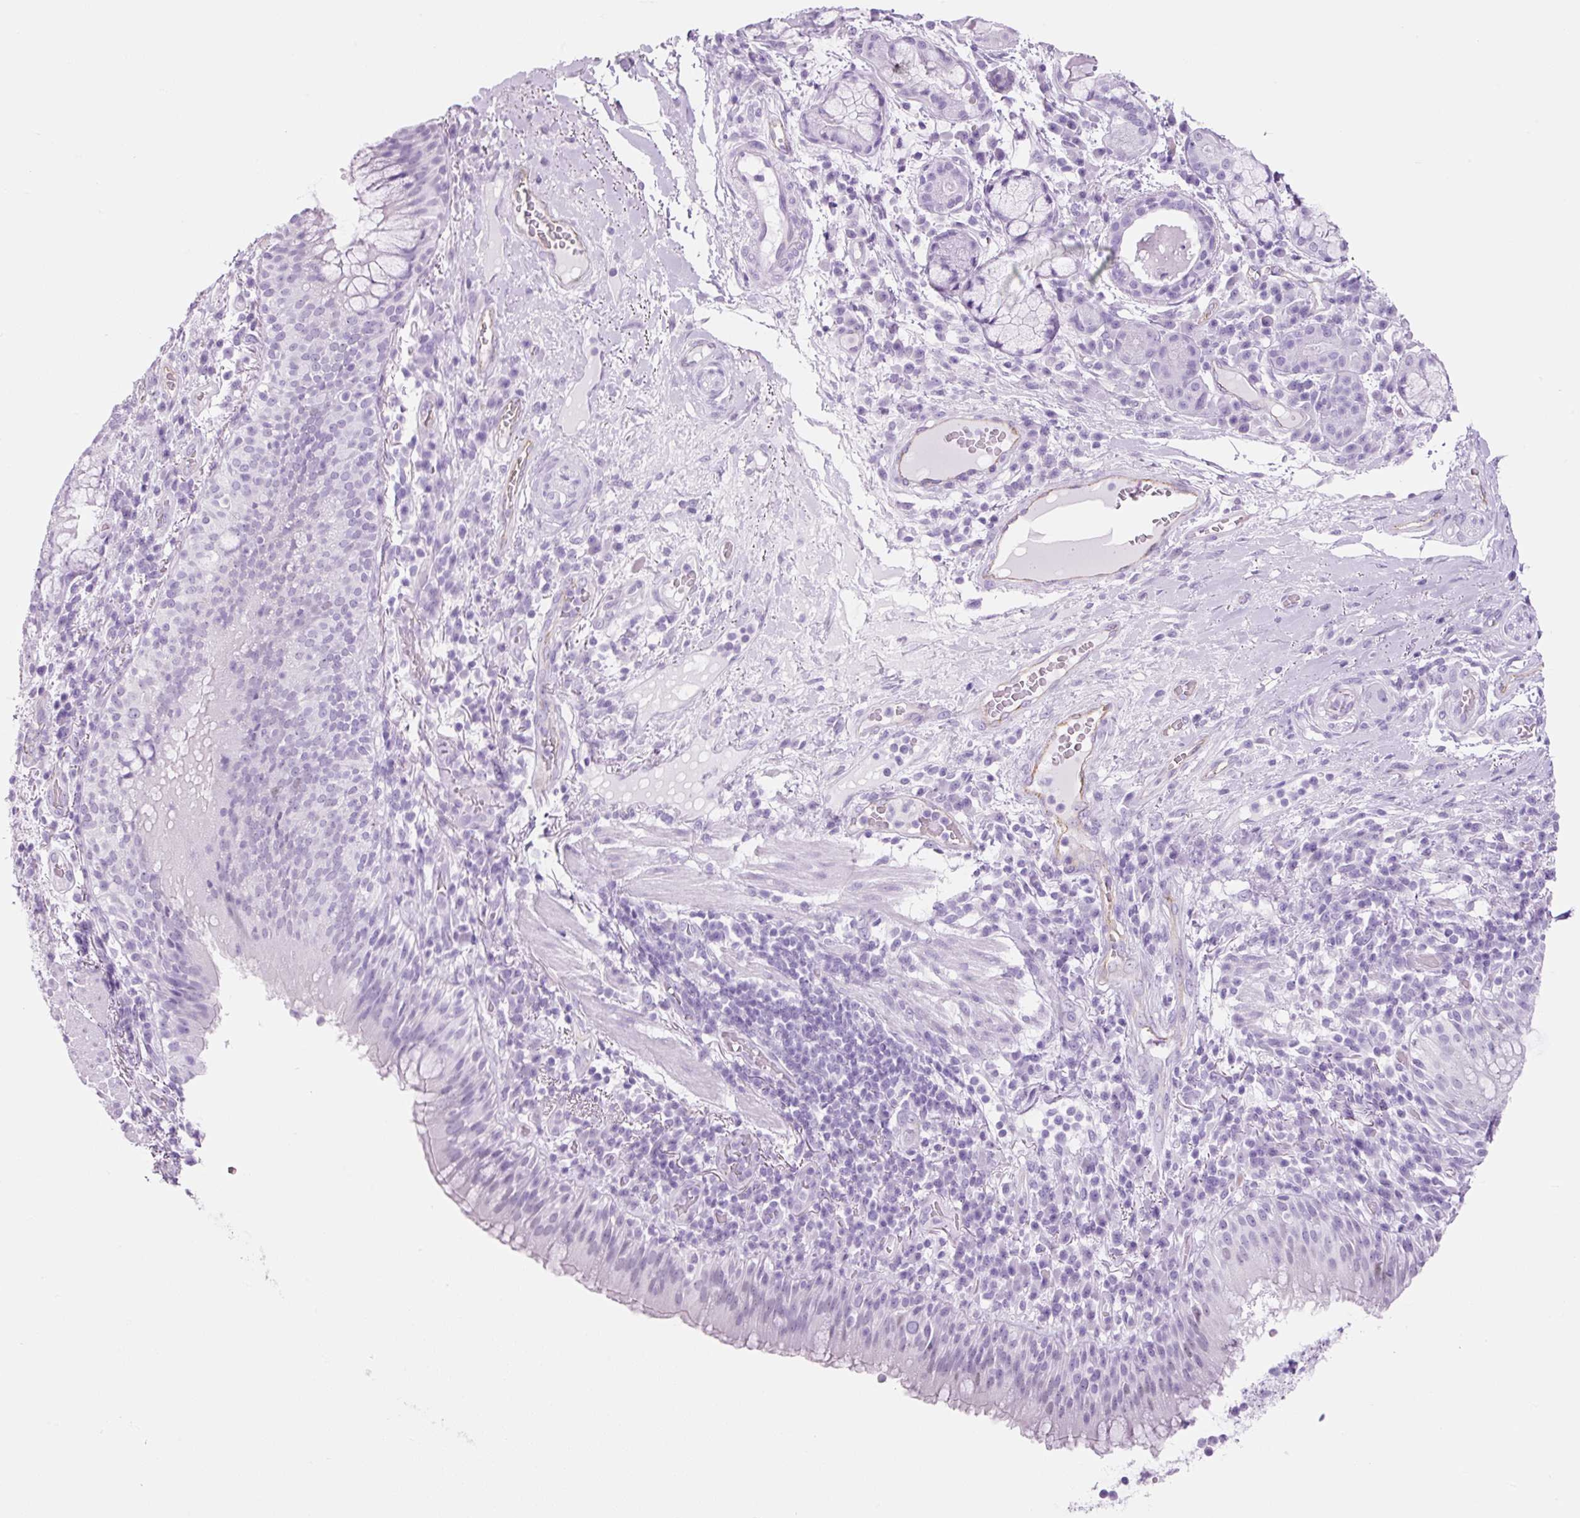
{"staining": {"intensity": "negative", "quantity": "none", "location": "none"}, "tissue": "bronchus", "cell_type": "Respiratory epithelial cells", "image_type": "normal", "snomed": [{"axis": "morphology", "description": "Normal tissue, NOS"}, {"axis": "topography", "description": "Cartilage tissue"}, {"axis": "topography", "description": "Bronchus"}], "caption": "An immunohistochemistry (IHC) micrograph of unremarkable bronchus is shown. There is no staining in respiratory epithelial cells of bronchus.", "gene": "ADSS1", "patient": {"sex": "male", "age": 56}}